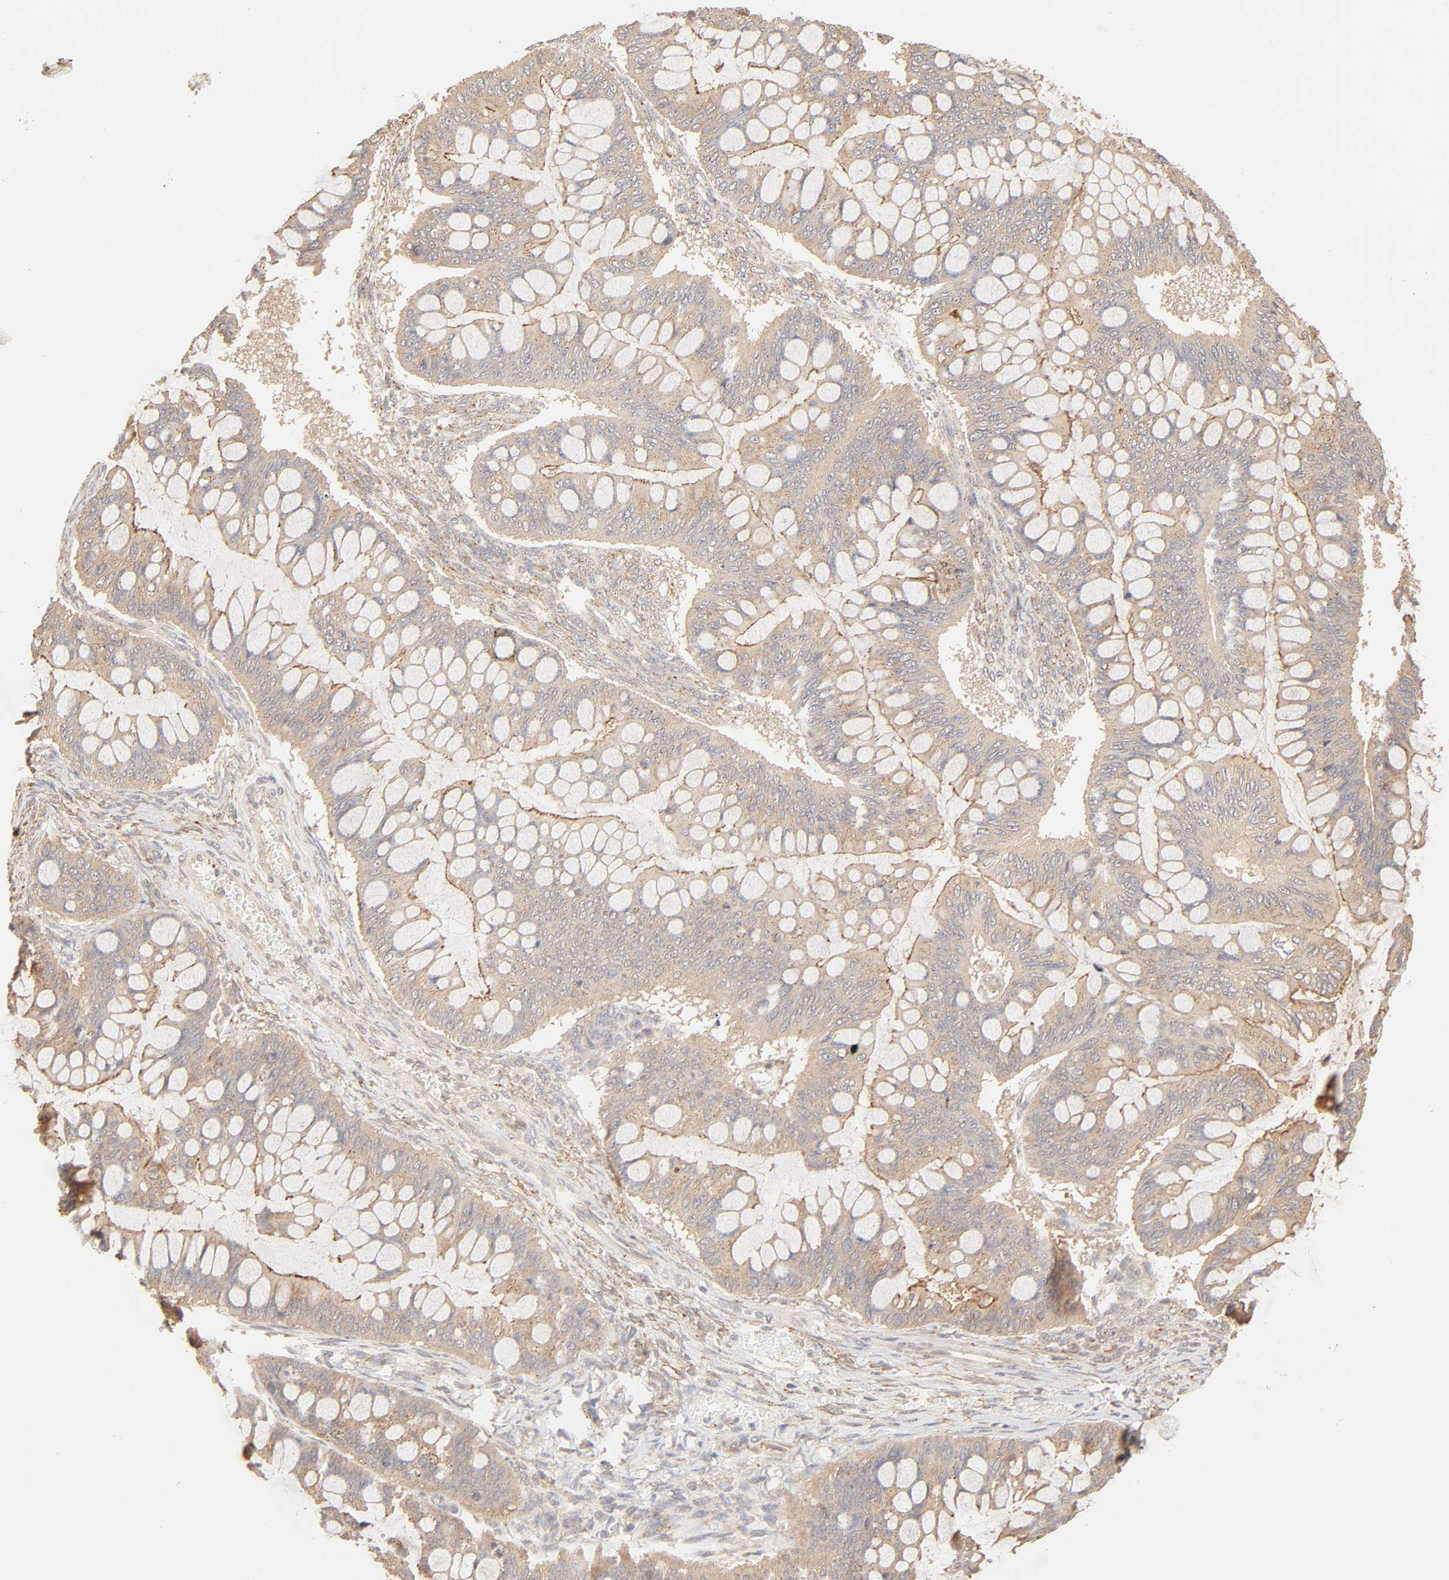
{"staining": {"intensity": "moderate", "quantity": ">75%", "location": "cytoplasmic/membranous"}, "tissue": "ovarian cancer", "cell_type": "Tumor cells", "image_type": "cancer", "snomed": [{"axis": "morphology", "description": "Cystadenocarcinoma, mucinous, NOS"}, {"axis": "topography", "description": "Ovary"}], "caption": "Human mucinous cystadenocarcinoma (ovarian) stained with a brown dye reveals moderate cytoplasmic/membranous positive positivity in about >75% of tumor cells.", "gene": "EPS8", "patient": {"sex": "female", "age": 73}}